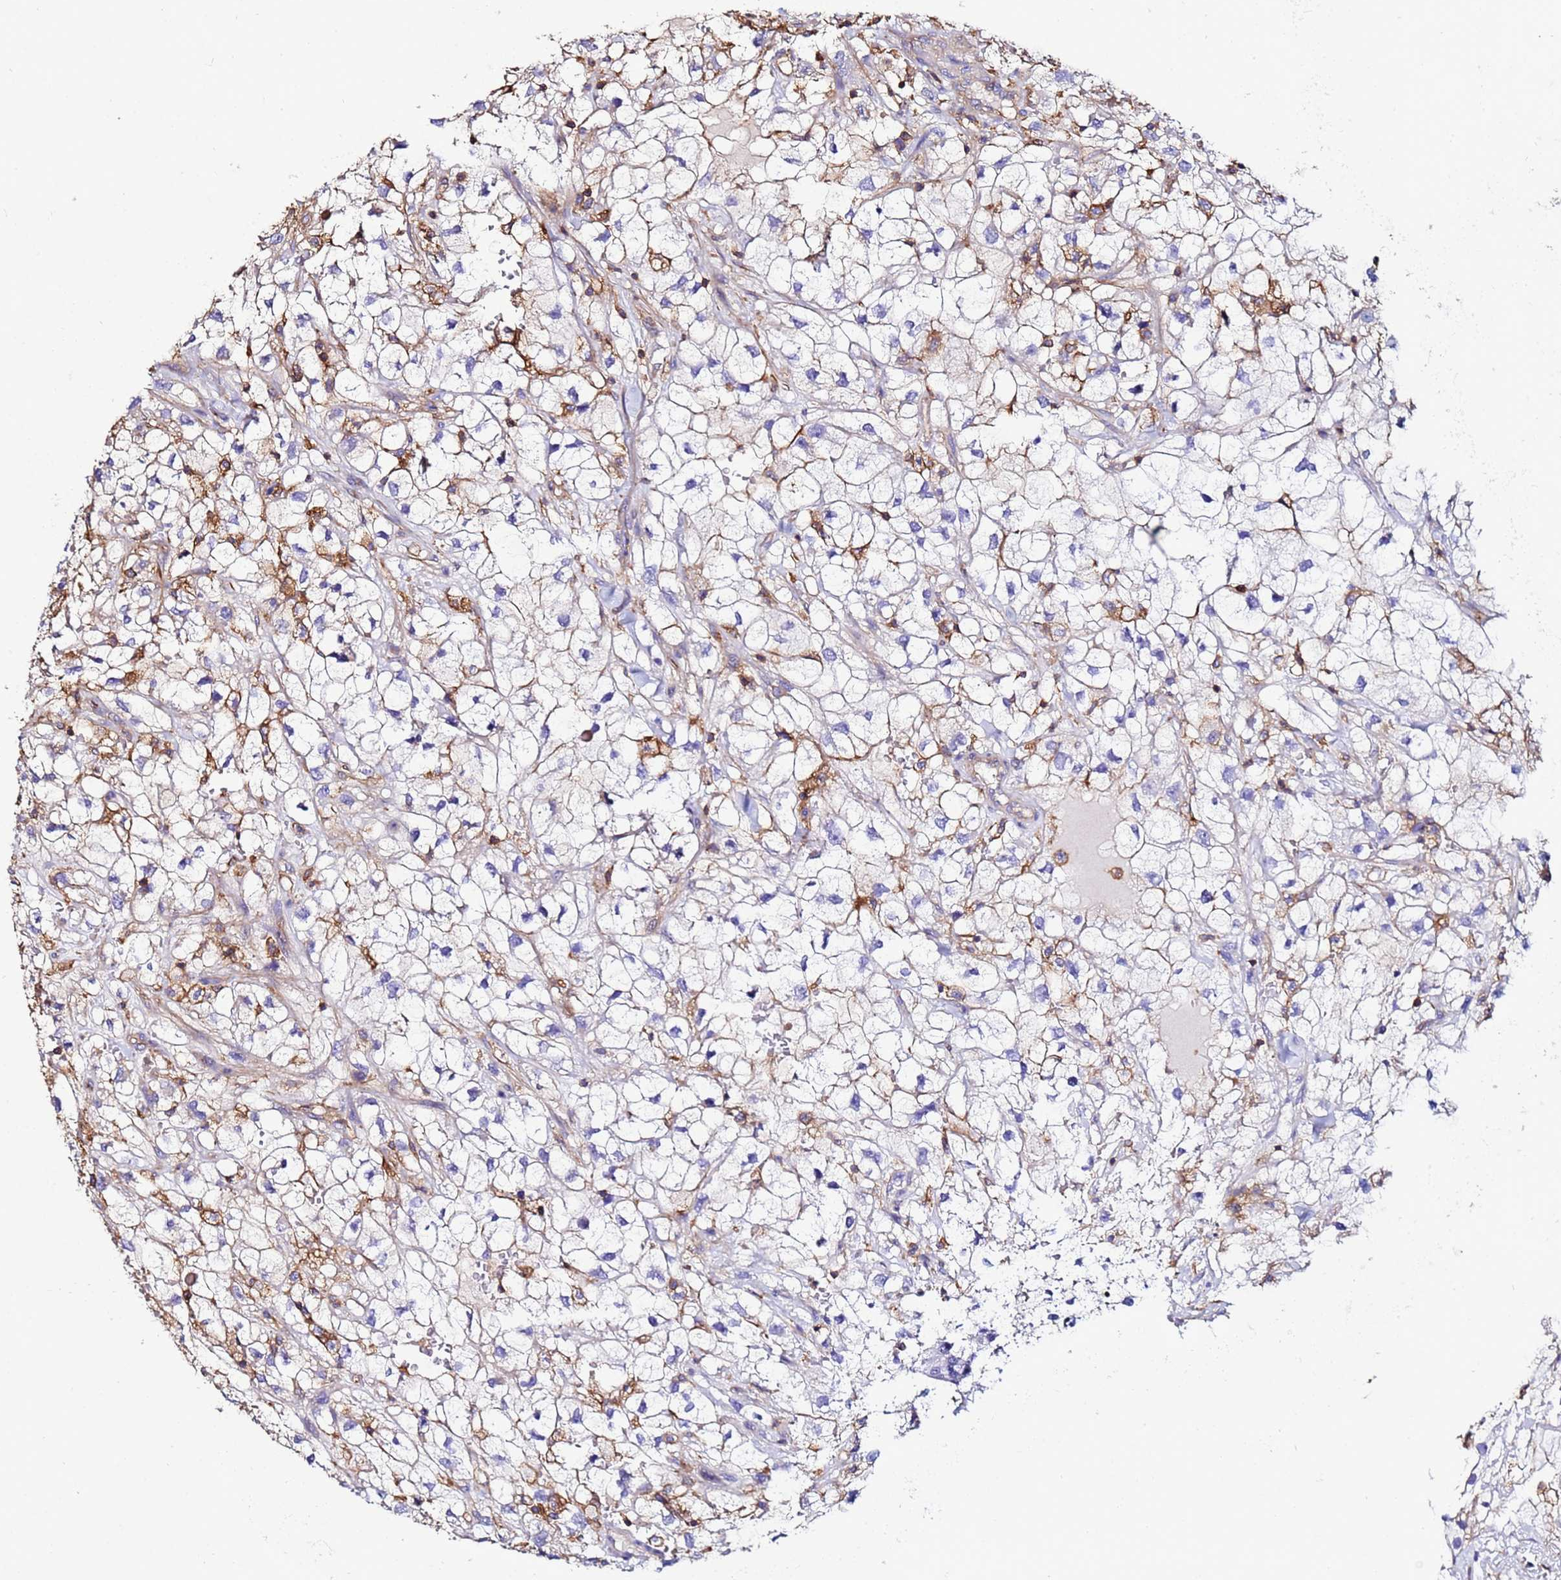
{"staining": {"intensity": "moderate", "quantity": "<25%", "location": "cytoplasmic/membranous"}, "tissue": "renal cancer", "cell_type": "Tumor cells", "image_type": "cancer", "snomed": [{"axis": "morphology", "description": "Adenocarcinoma, NOS"}, {"axis": "topography", "description": "Kidney"}], "caption": "An immunohistochemistry micrograph of tumor tissue is shown. Protein staining in brown labels moderate cytoplasmic/membranous positivity in renal cancer within tumor cells.", "gene": "ACTB", "patient": {"sex": "male", "age": 59}}